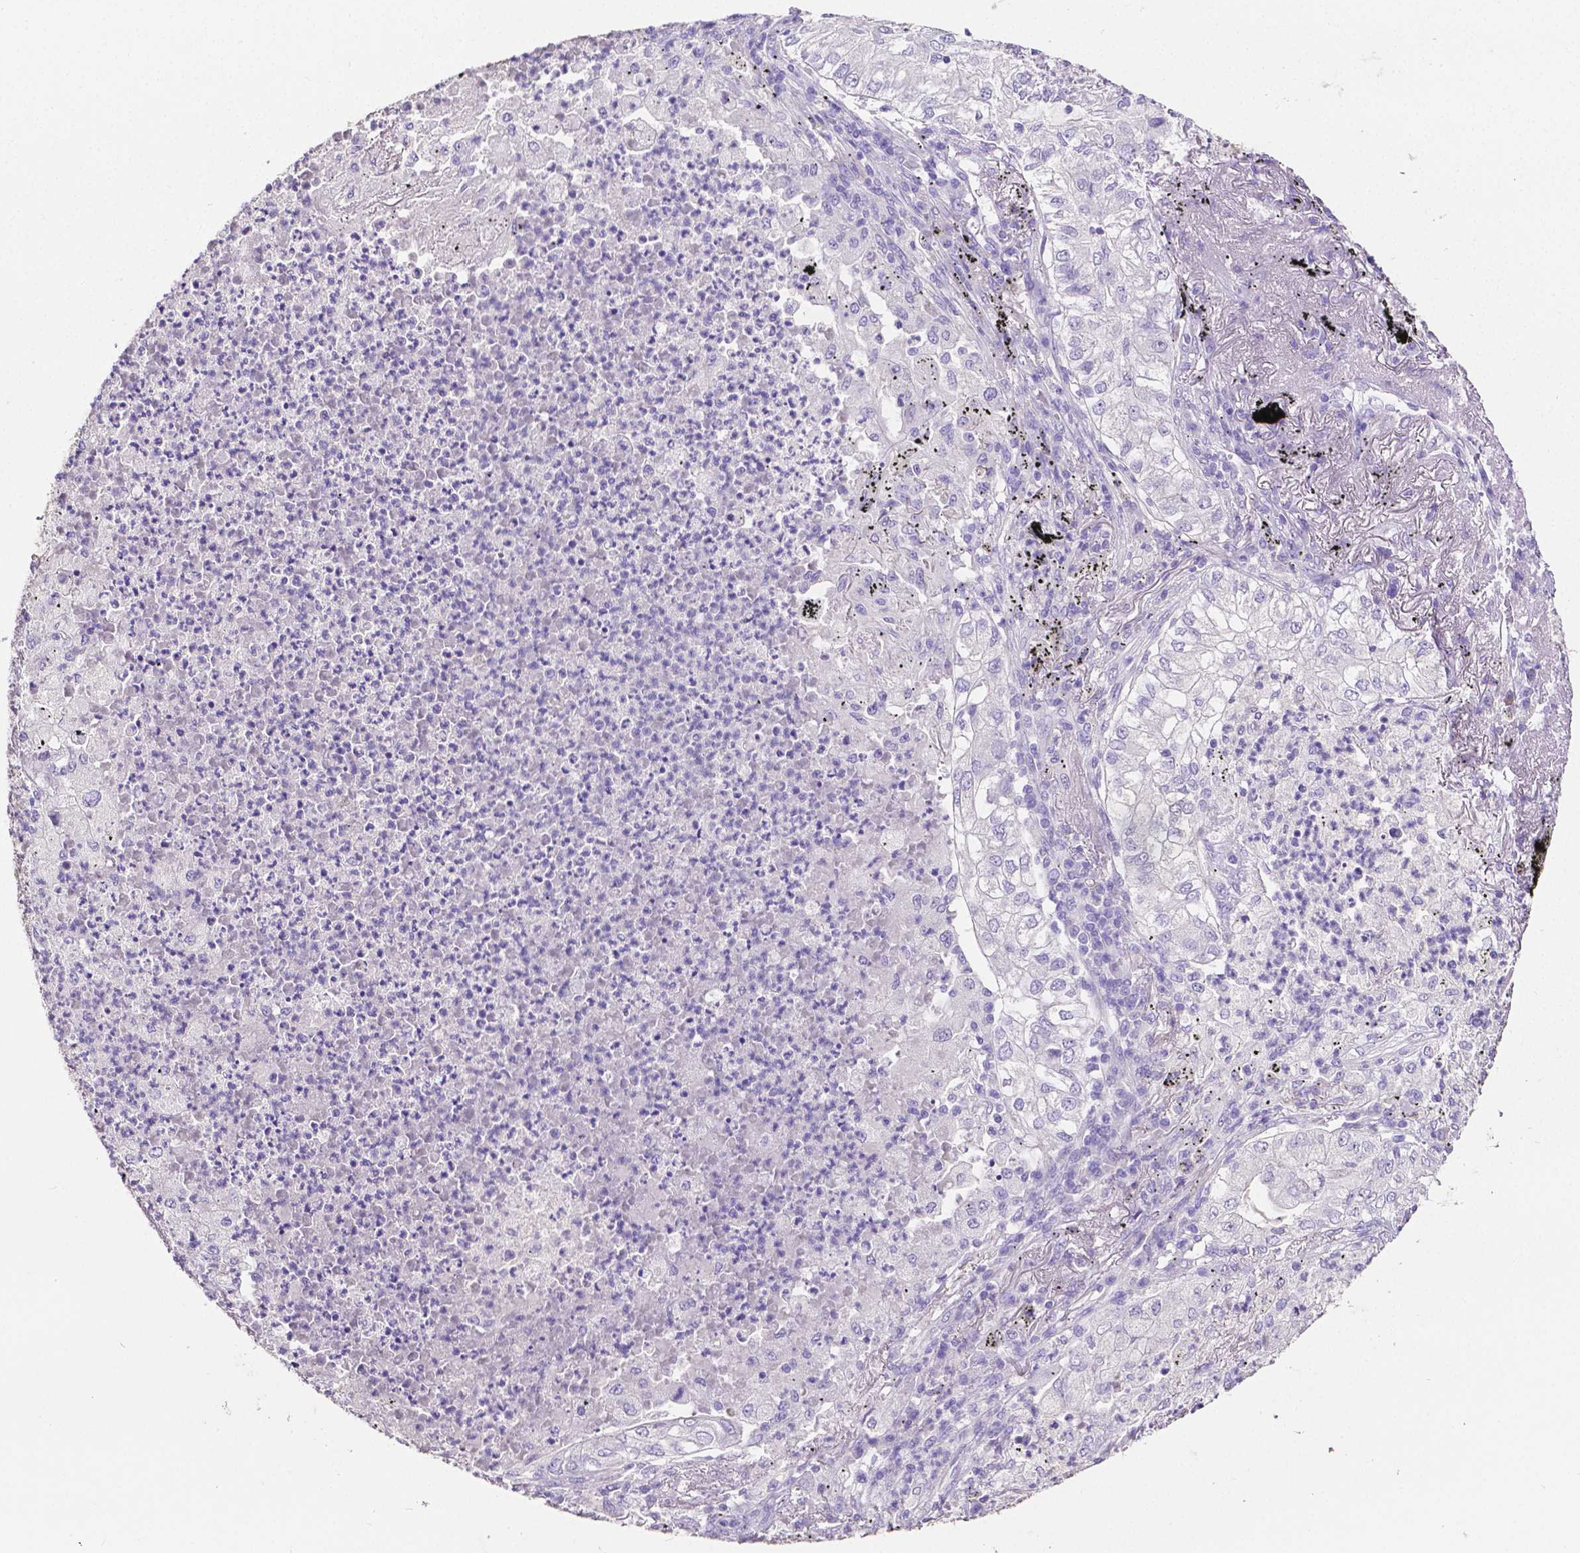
{"staining": {"intensity": "negative", "quantity": "none", "location": "none"}, "tissue": "lung cancer", "cell_type": "Tumor cells", "image_type": "cancer", "snomed": [{"axis": "morphology", "description": "Adenocarcinoma, NOS"}, {"axis": "topography", "description": "Lung"}], "caption": "Tumor cells are negative for brown protein staining in lung cancer. (Stains: DAB immunohistochemistry (IHC) with hematoxylin counter stain, Microscopy: brightfield microscopy at high magnification).", "gene": "SLC22A2", "patient": {"sex": "female", "age": 73}}